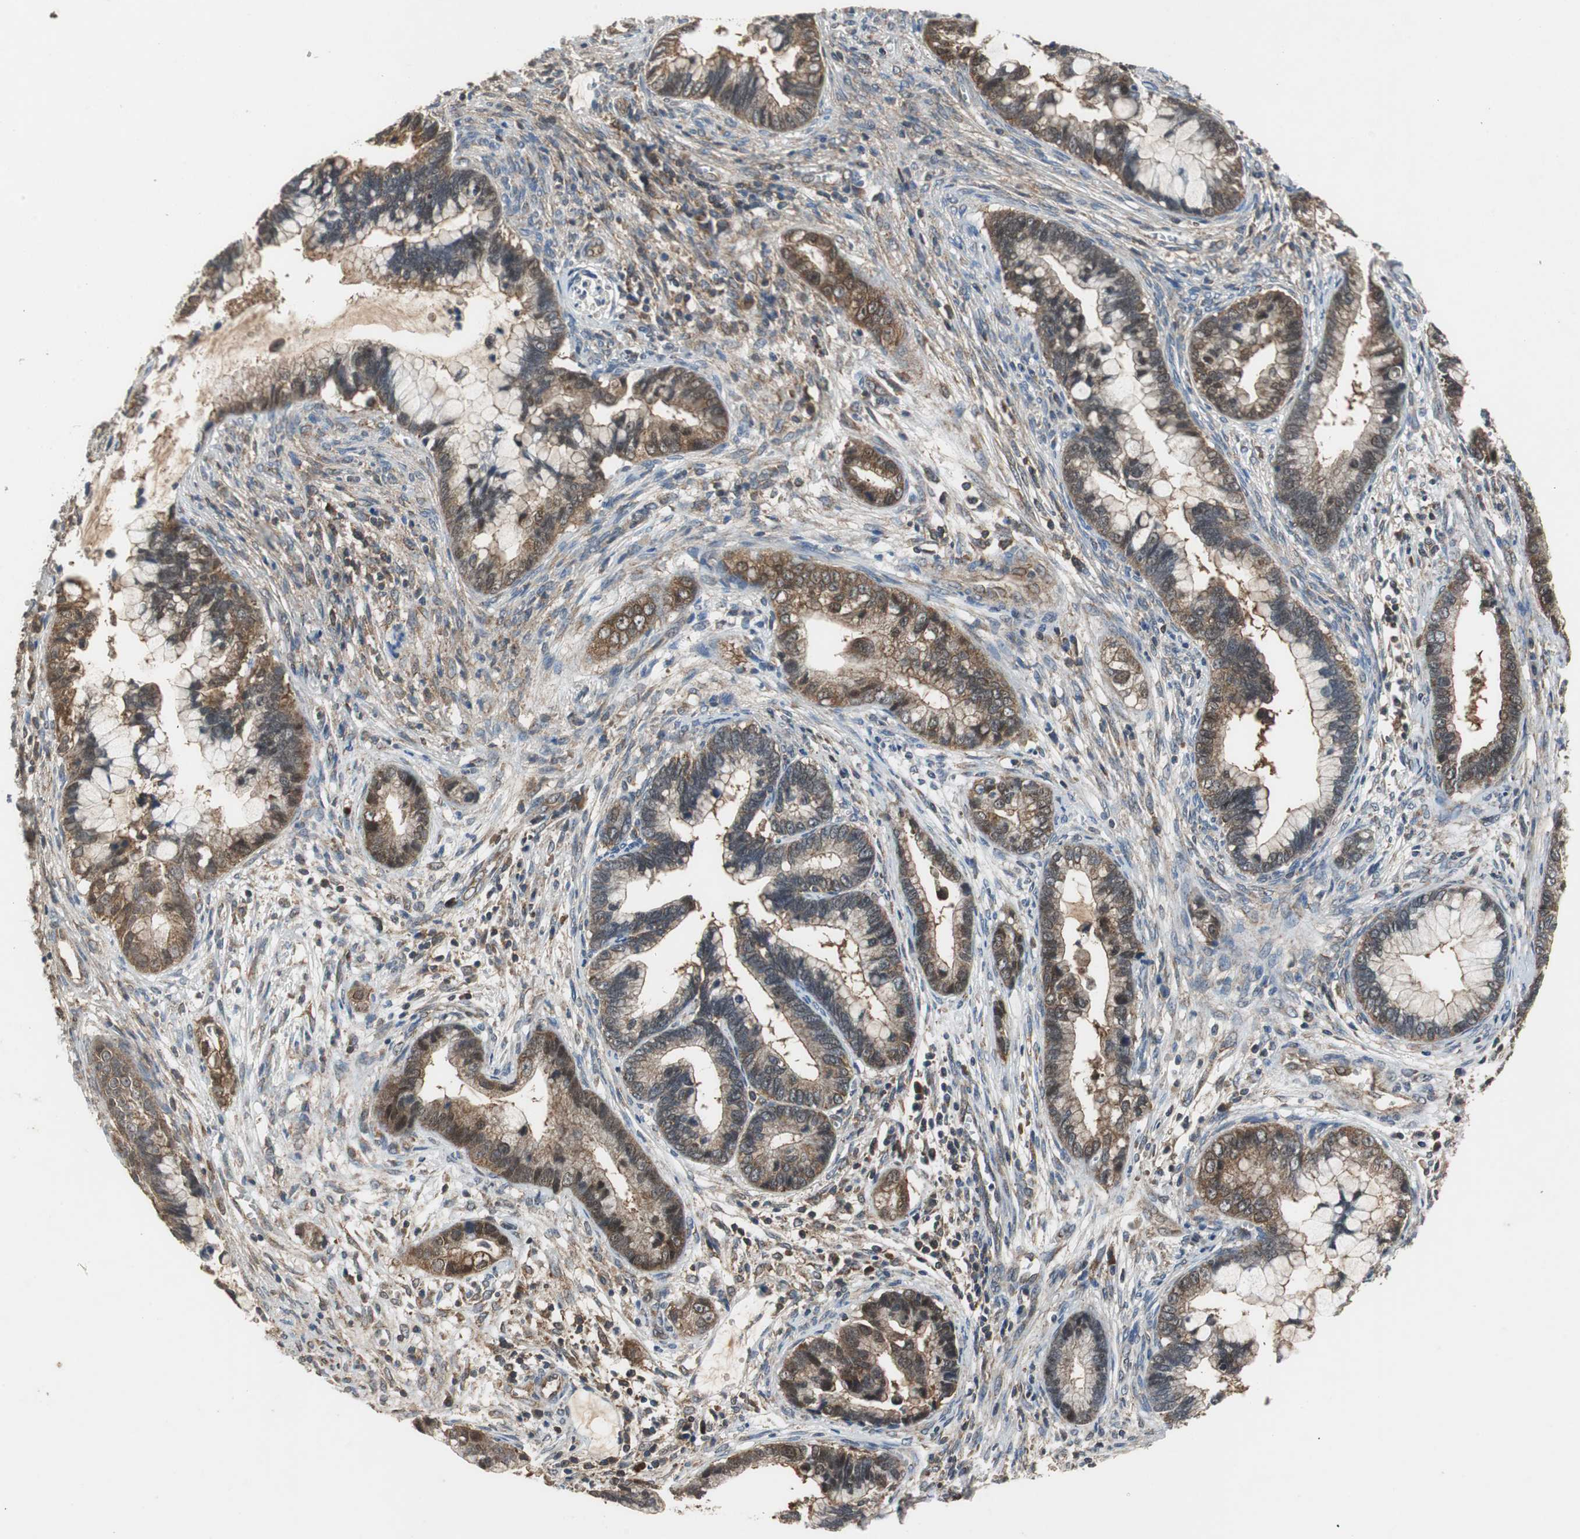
{"staining": {"intensity": "strong", "quantity": ">75%", "location": "cytoplasmic/membranous"}, "tissue": "cervical cancer", "cell_type": "Tumor cells", "image_type": "cancer", "snomed": [{"axis": "morphology", "description": "Adenocarcinoma, NOS"}, {"axis": "topography", "description": "Cervix"}], "caption": "Immunohistochemical staining of cervical cancer (adenocarcinoma) displays high levels of strong cytoplasmic/membranous positivity in about >75% of tumor cells.", "gene": "VBP1", "patient": {"sex": "female", "age": 44}}